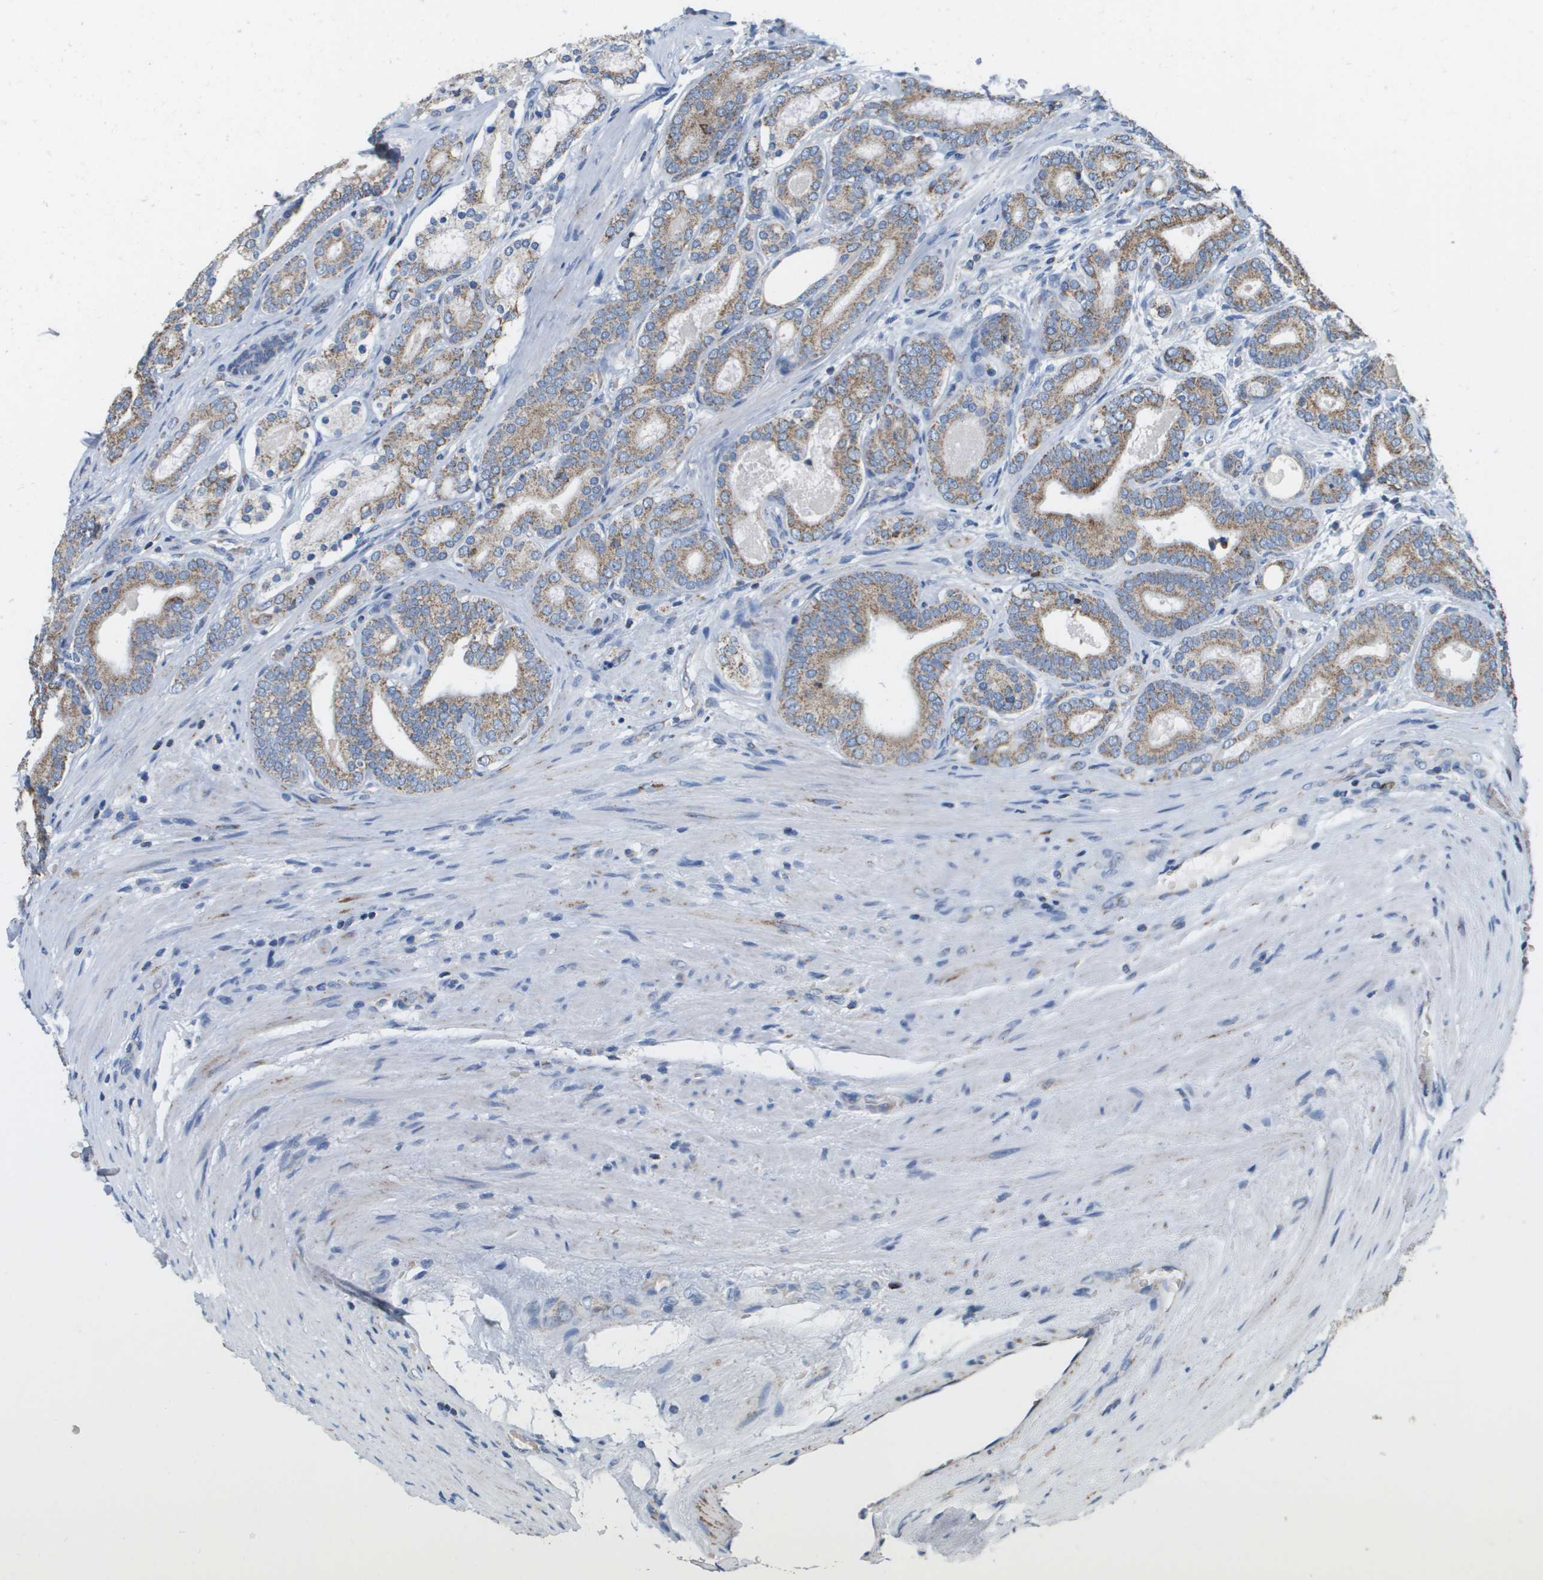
{"staining": {"intensity": "moderate", "quantity": ">75%", "location": "cytoplasmic/membranous"}, "tissue": "prostate cancer", "cell_type": "Tumor cells", "image_type": "cancer", "snomed": [{"axis": "morphology", "description": "Adenocarcinoma, High grade"}, {"axis": "topography", "description": "Prostate"}], "caption": "Prostate cancer (adenocarcinoma (high-grade)) tissue demonstrates moderate cytoplasmic/membranous expression in approximately >75% of tumor cells, visualized by immunohistochemistry.", "gene": "ATP5F1B", "patient": {"sex": "male", "age": 60}}